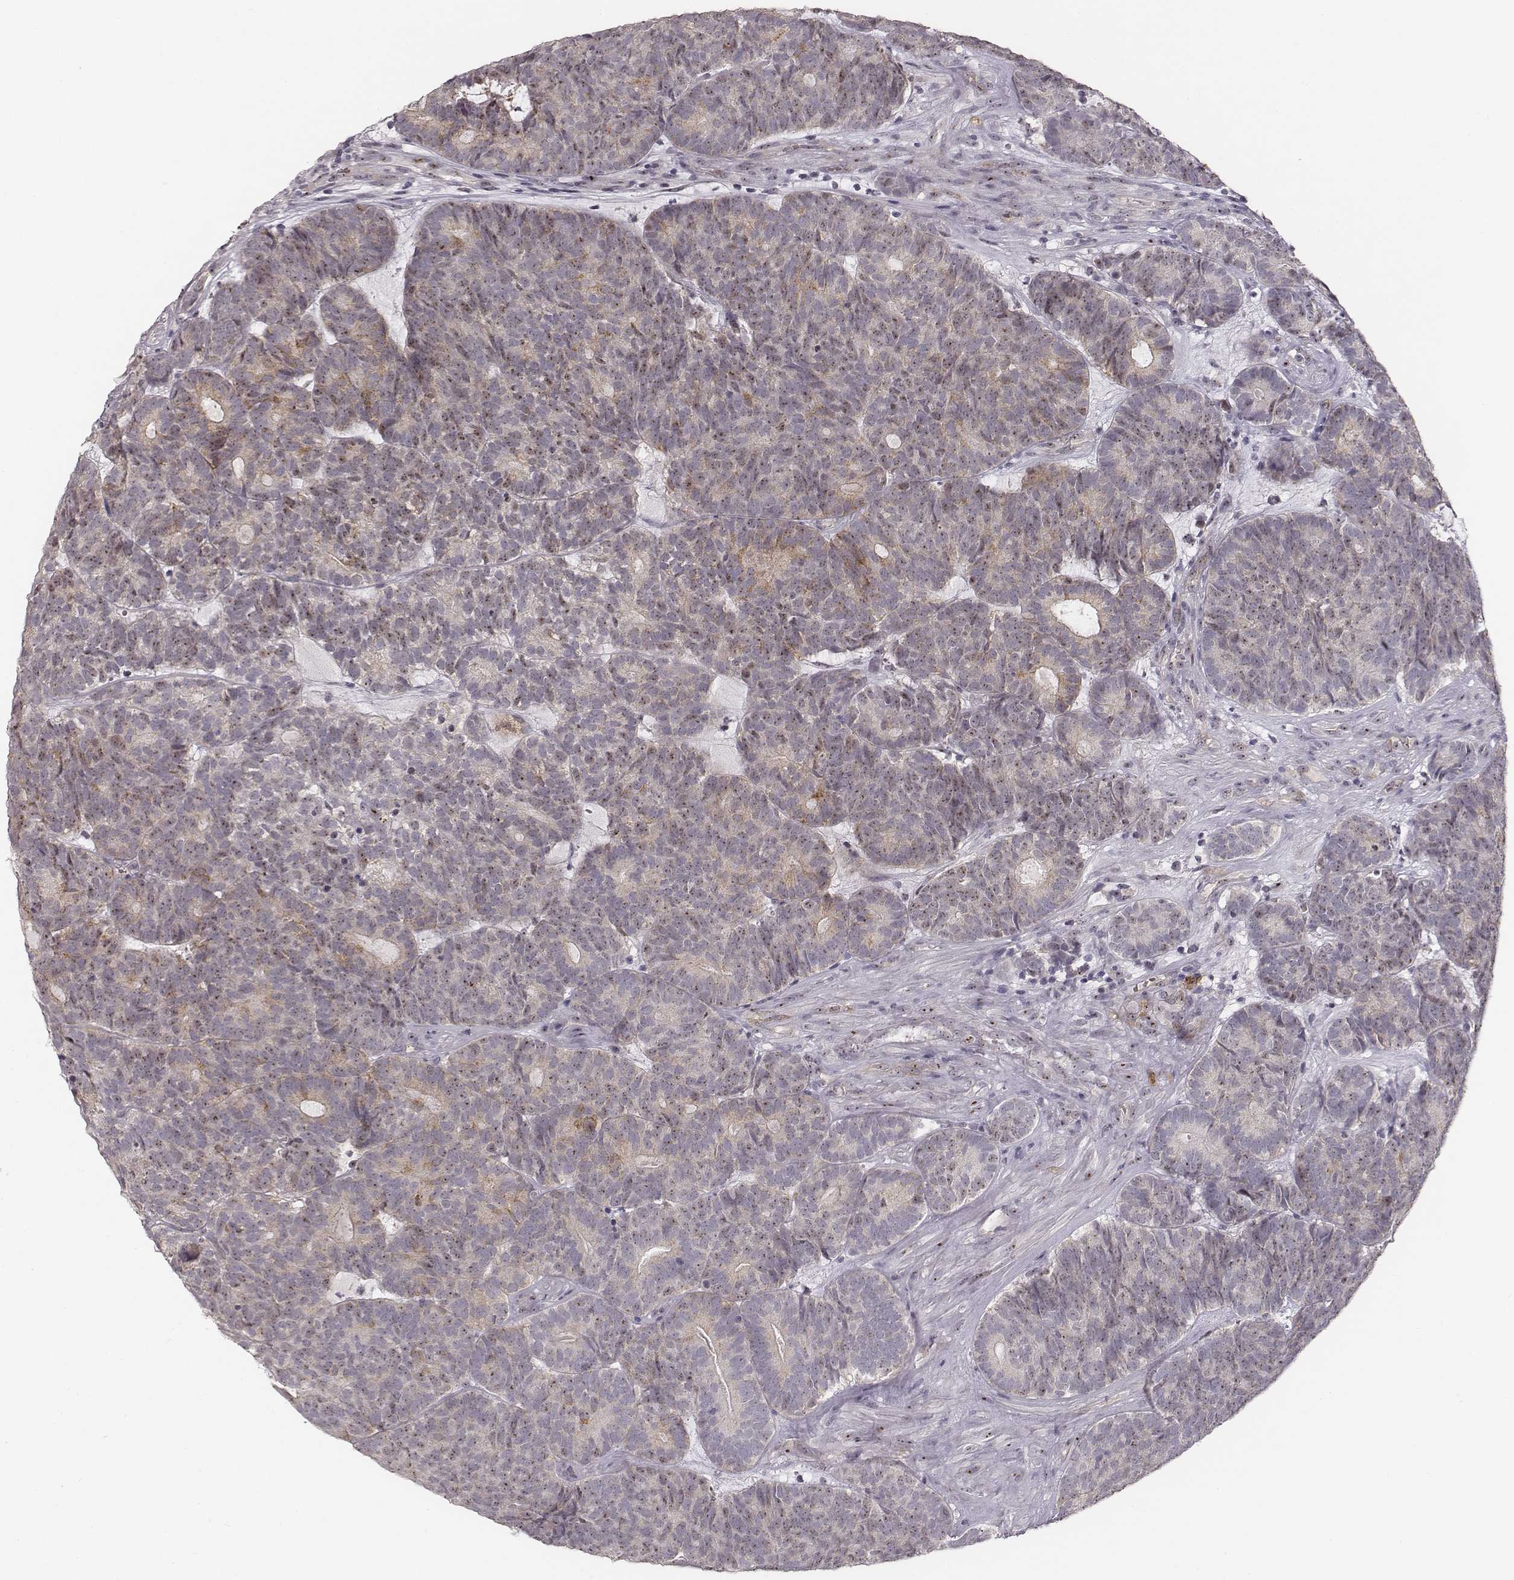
{"staining": {"intensity": "moderate", "quantity": "25%-75%", "location": "nuclear"}, "tissue": "head and neck cancer", "cell_type": "Tumor cells", "image_type": "cancer", "snomed": [{"axis": "morphology", "description": "Adenocarcinoma, NOS"}, {"axis": "topography", "description": "Head-Neck"}], "caption": "A medium amount of moderate nuclear positivity is present in about 25%-75% of tumor cells in adenocarcinoma (head and neck) tissue.", "gene": "NIFK", "patient": {"sex": "female", "age": 81}}